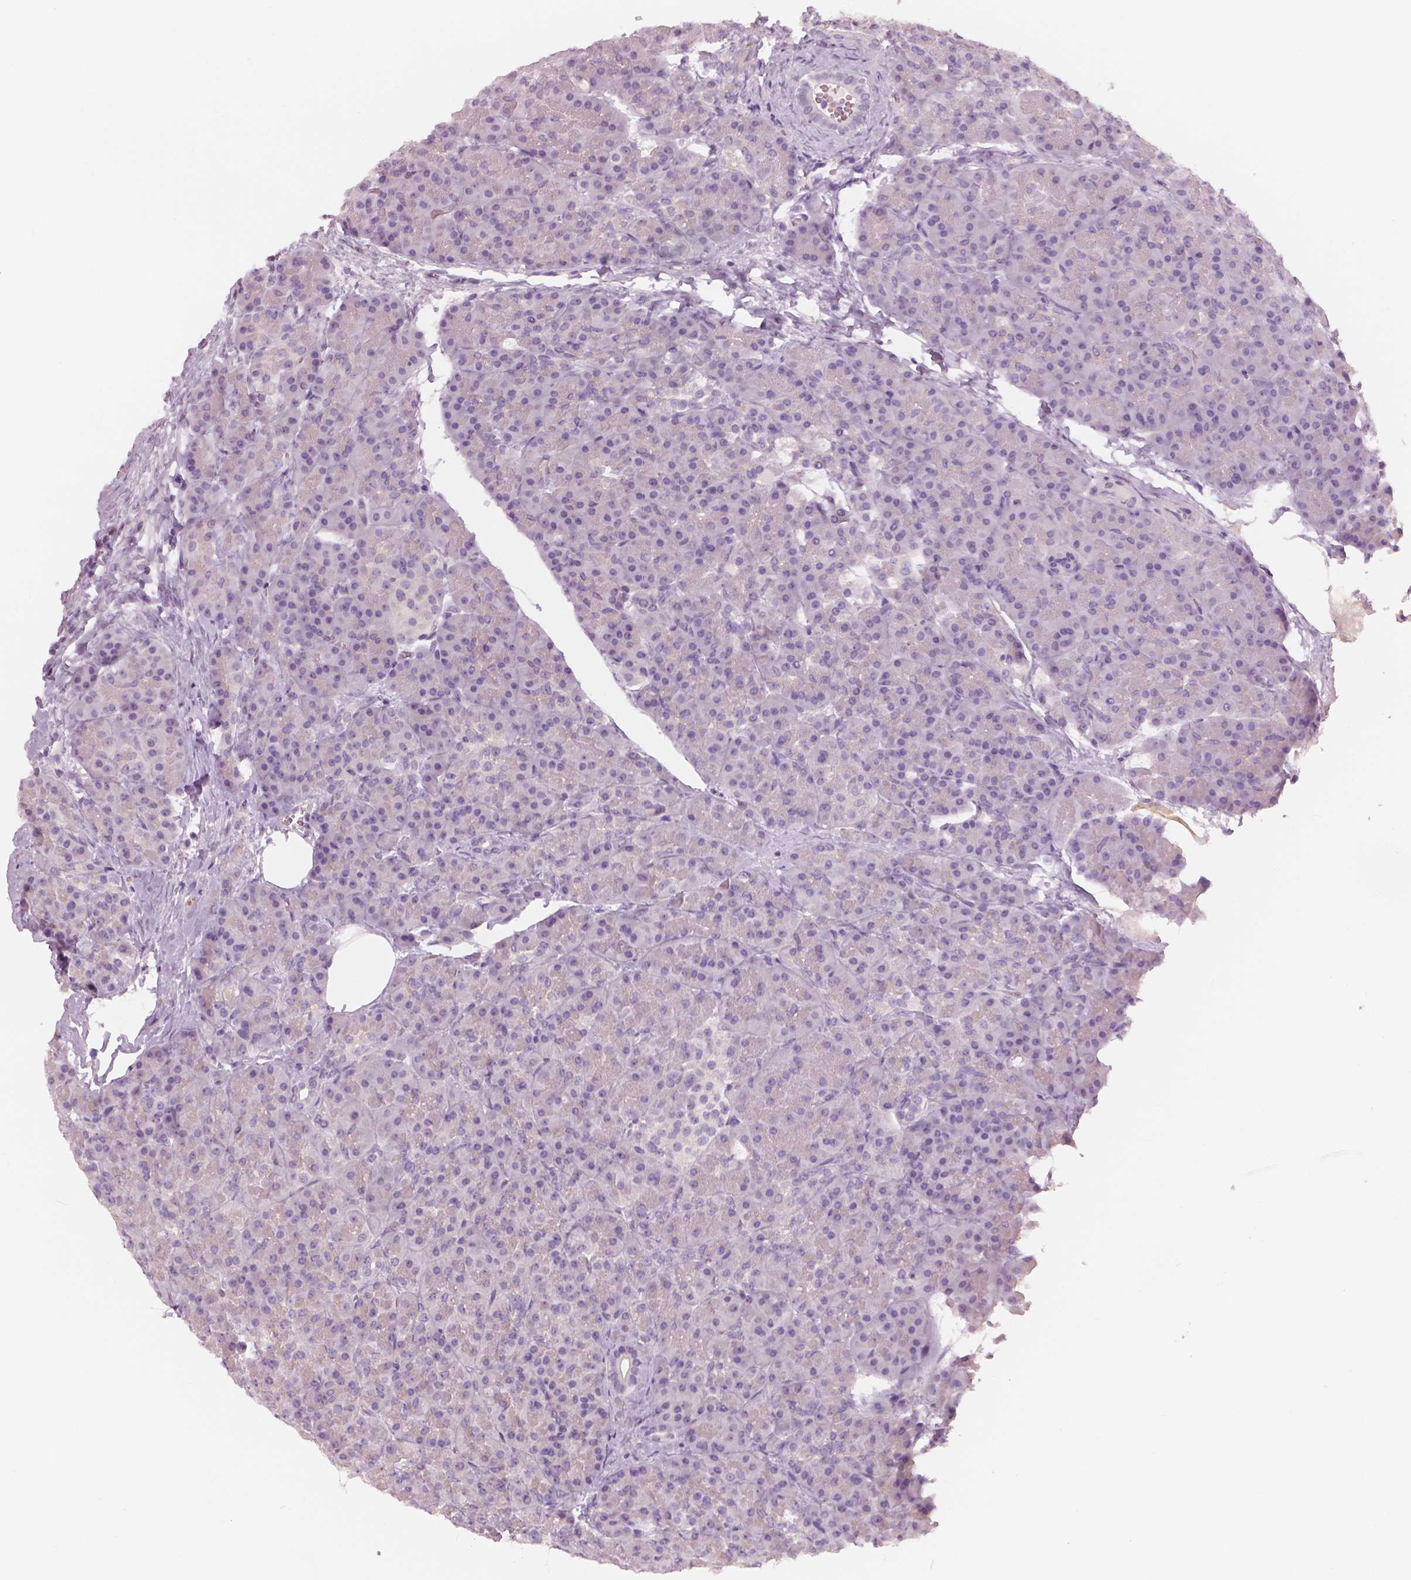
{"staining": {"intensity": "negative", "quantity": "none", "location": "none"}, "tissue": "pancreas", "cell_type": "Exocrine glandular cells", "image_type": "normal", "snomed": [{"axis": "morphology", "description": "Normal tissue, NOS"}, {"axis": "topography", "description": "Pancreas"}], "caption": "Immunohistochemistry photomicrograph of unremarkable pancreas stained for a protein (brown), which displays no expression in exocrine glandular cells.", "gene": "SLC24A1", "patient": {"sex": "male", "age": 57}}